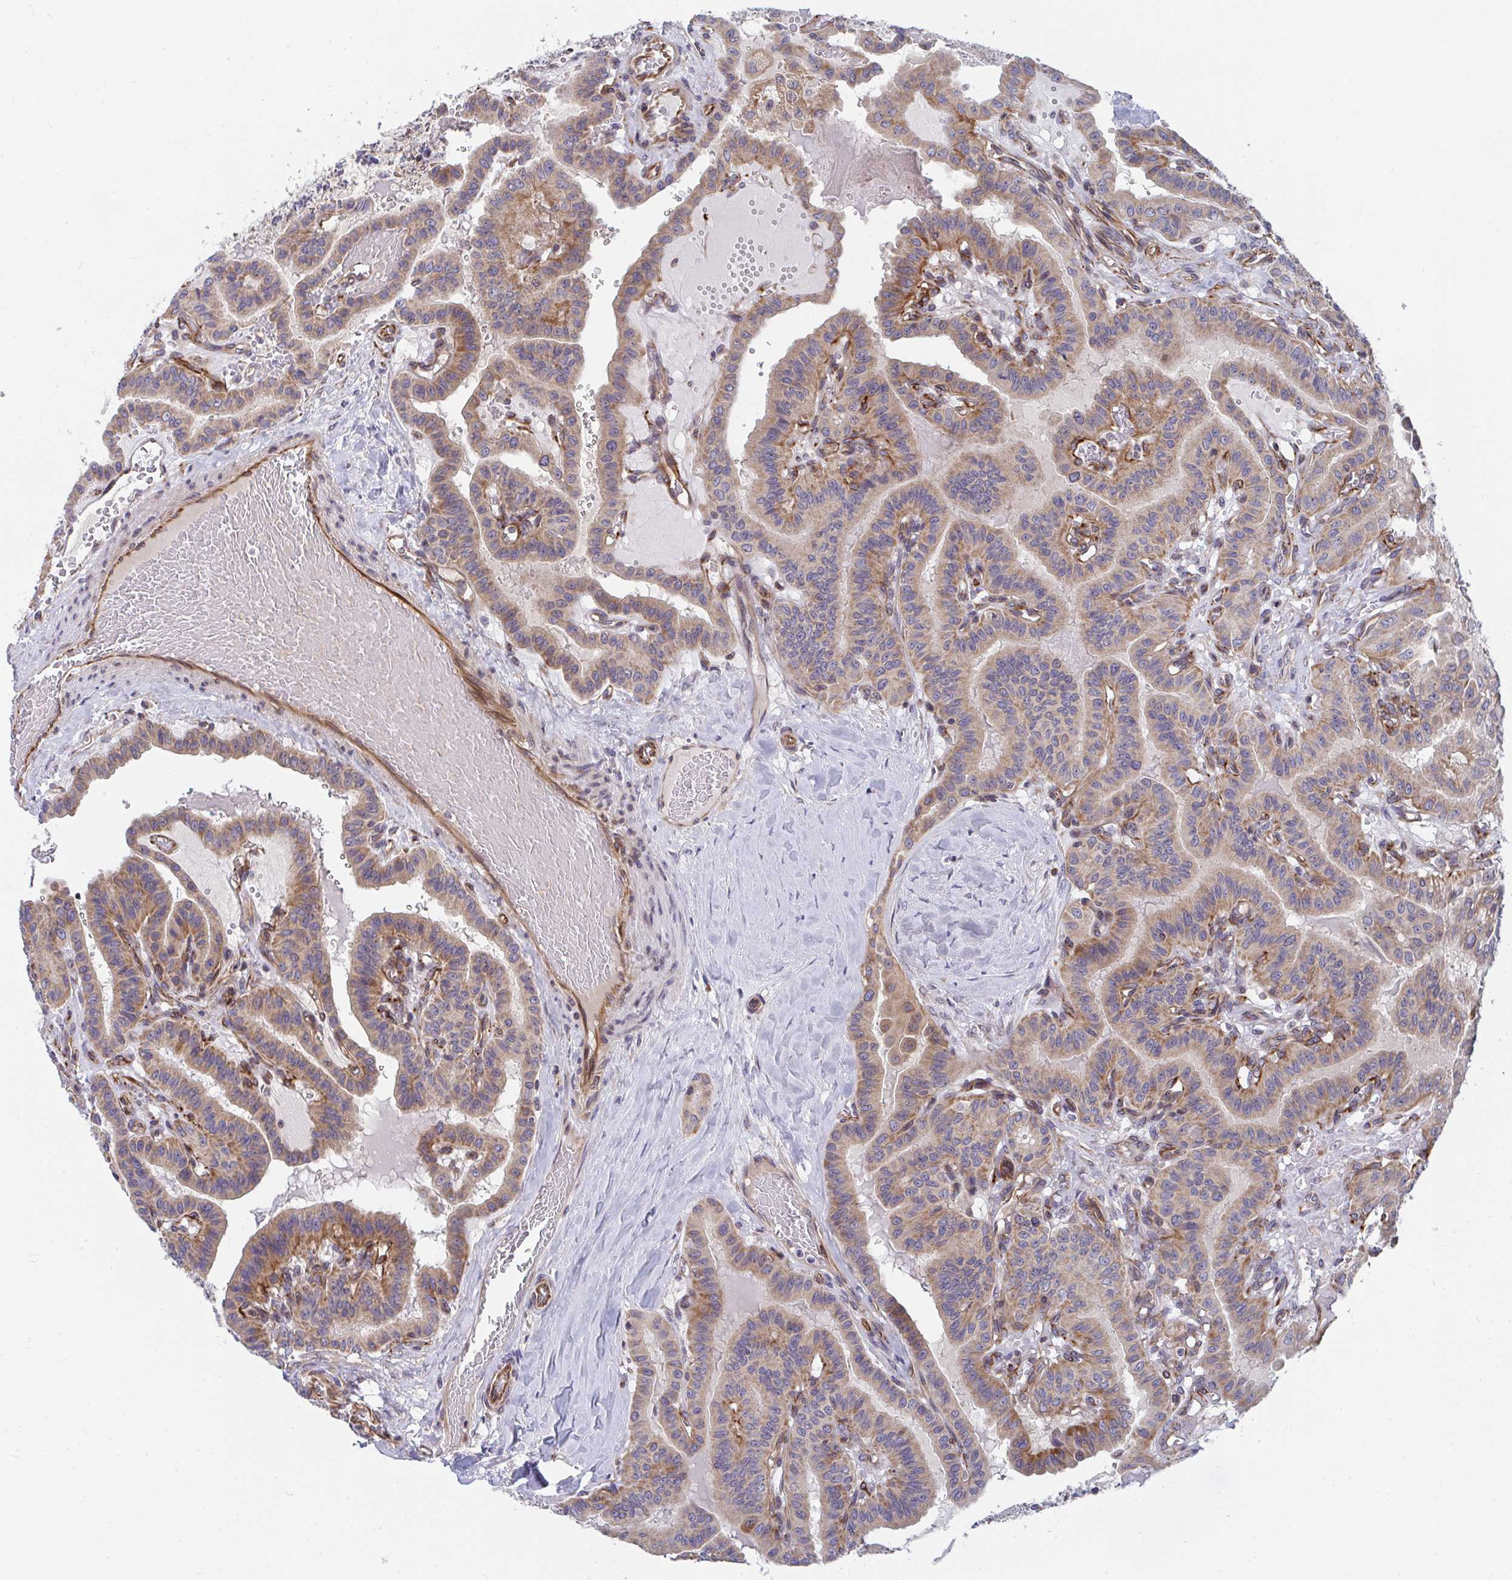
{"staining": {"intensity": "moderate", "quantity": ">75%", "location": "cytoplasmic/membranous"}, "tissue": "thyroid cancer", "cell_type": "Tumor cells", "image_type": "cancer", "snomed": [{"axis": "morphology", "description": "Papillary adenocarcinoma, NOS"}, {"axis": "topography", "description": "Thyroid gland"}], "caption": "Thyroid papillary adenocarcinoma stained for a protein (brown) shows moderate cytoplasmic/membranous positive staining in about >75% of tumor cells.", "gene": "EIF1AD", "patient": {"sex": "male", "age": 87}}